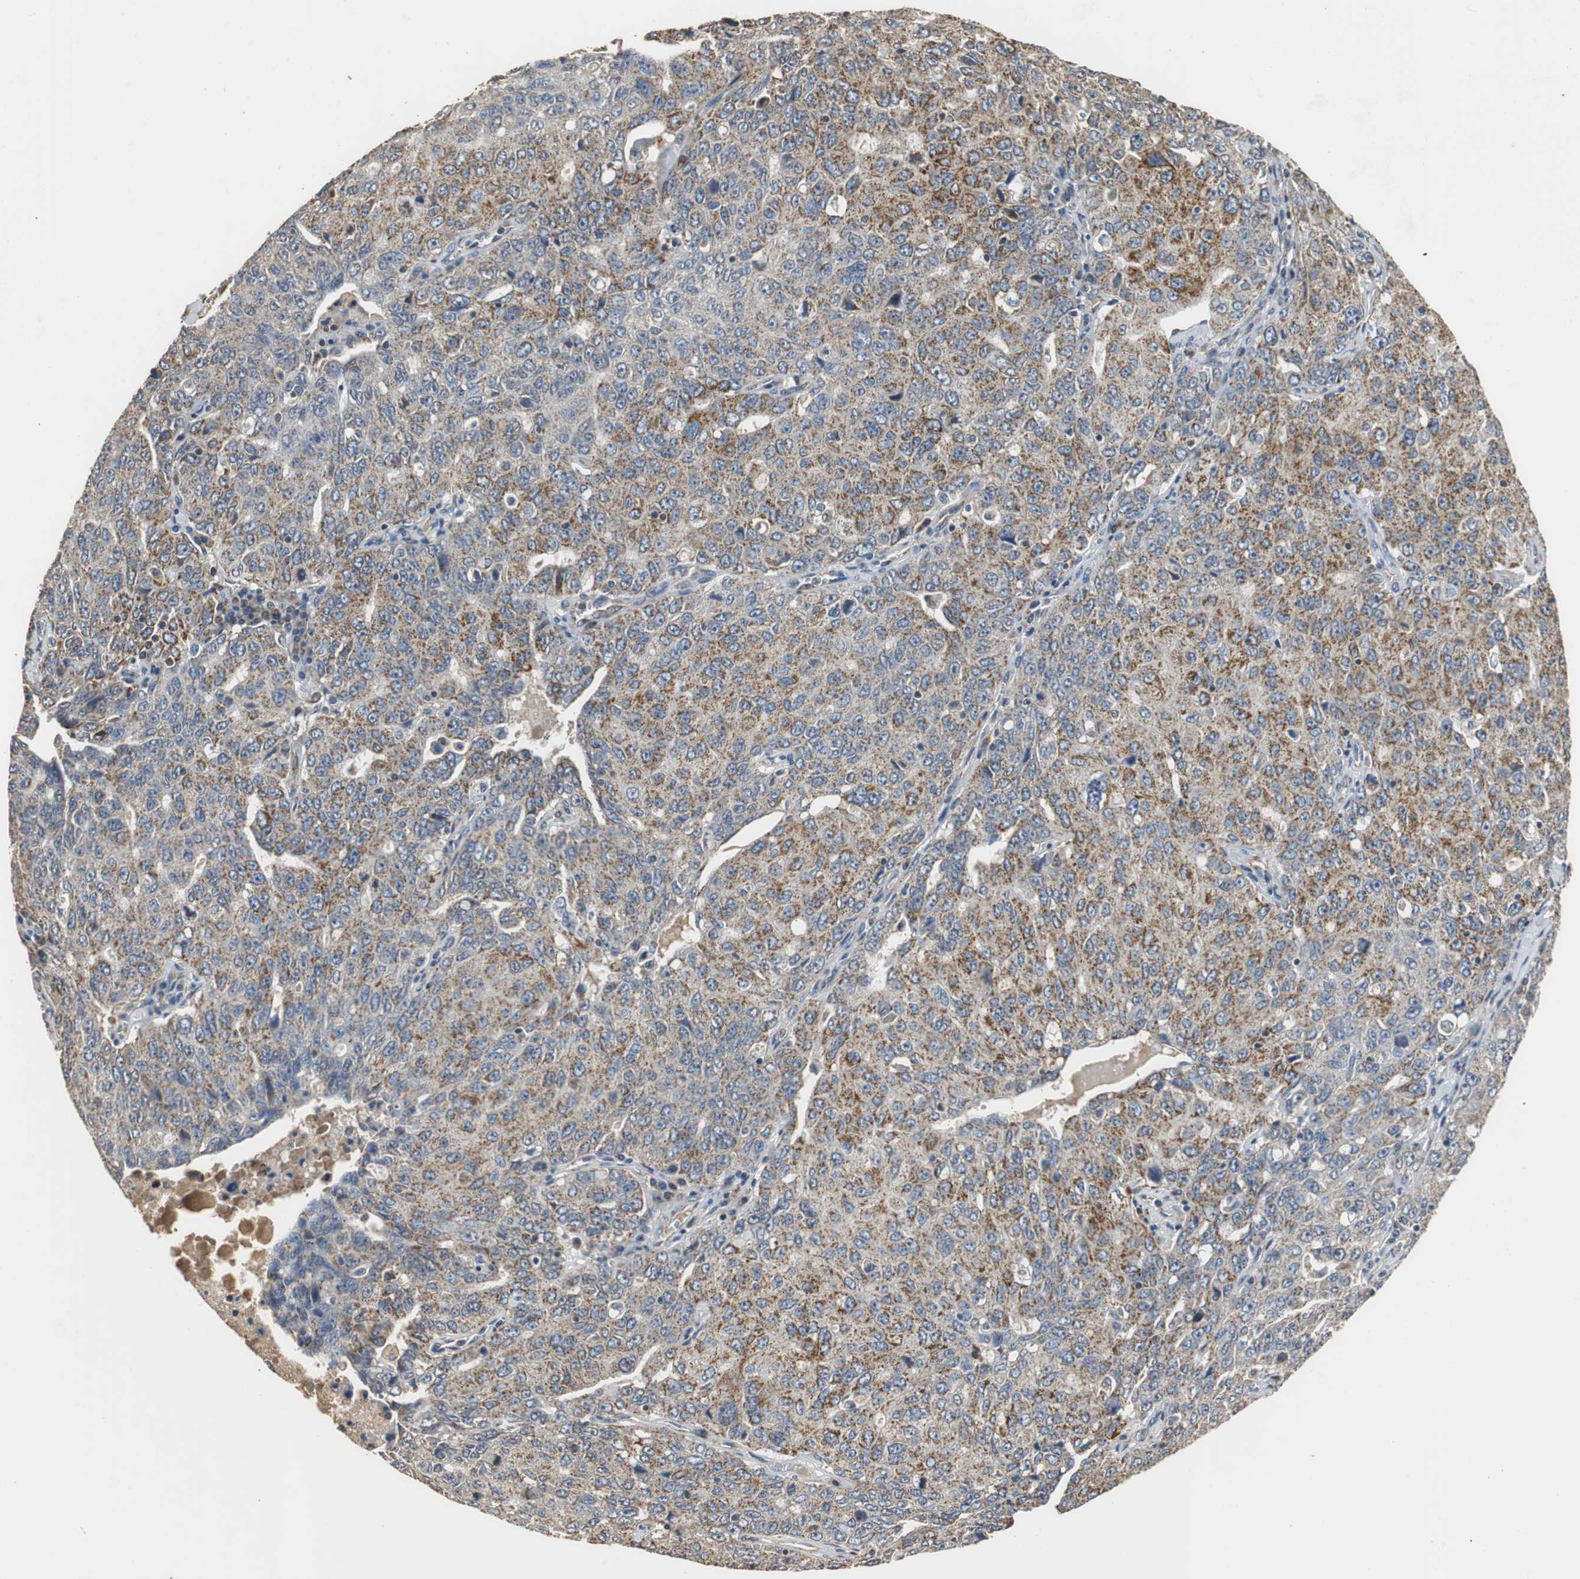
{"staining": {"intensity": "moderate", "quantity": "25%-75%", "location": "cytoplasmic/membranous"}, "tissue": "ovarian cancer", "cell_type": "Tumor cells", "image_type": "cancer", "snomed": [{"axis": "morphology", "description": "Carcinoma, endometroid"}, {"axis": "topography", "description": "Ovary"}], "caption": "This is an image of IHC staining of endometroid carcinoma (ovarian), which shows moderate staining in the cytoplasmic/membranous of tumor cells.", "gene": "NNT", "patient": {"sex": "female", "age": 62}}